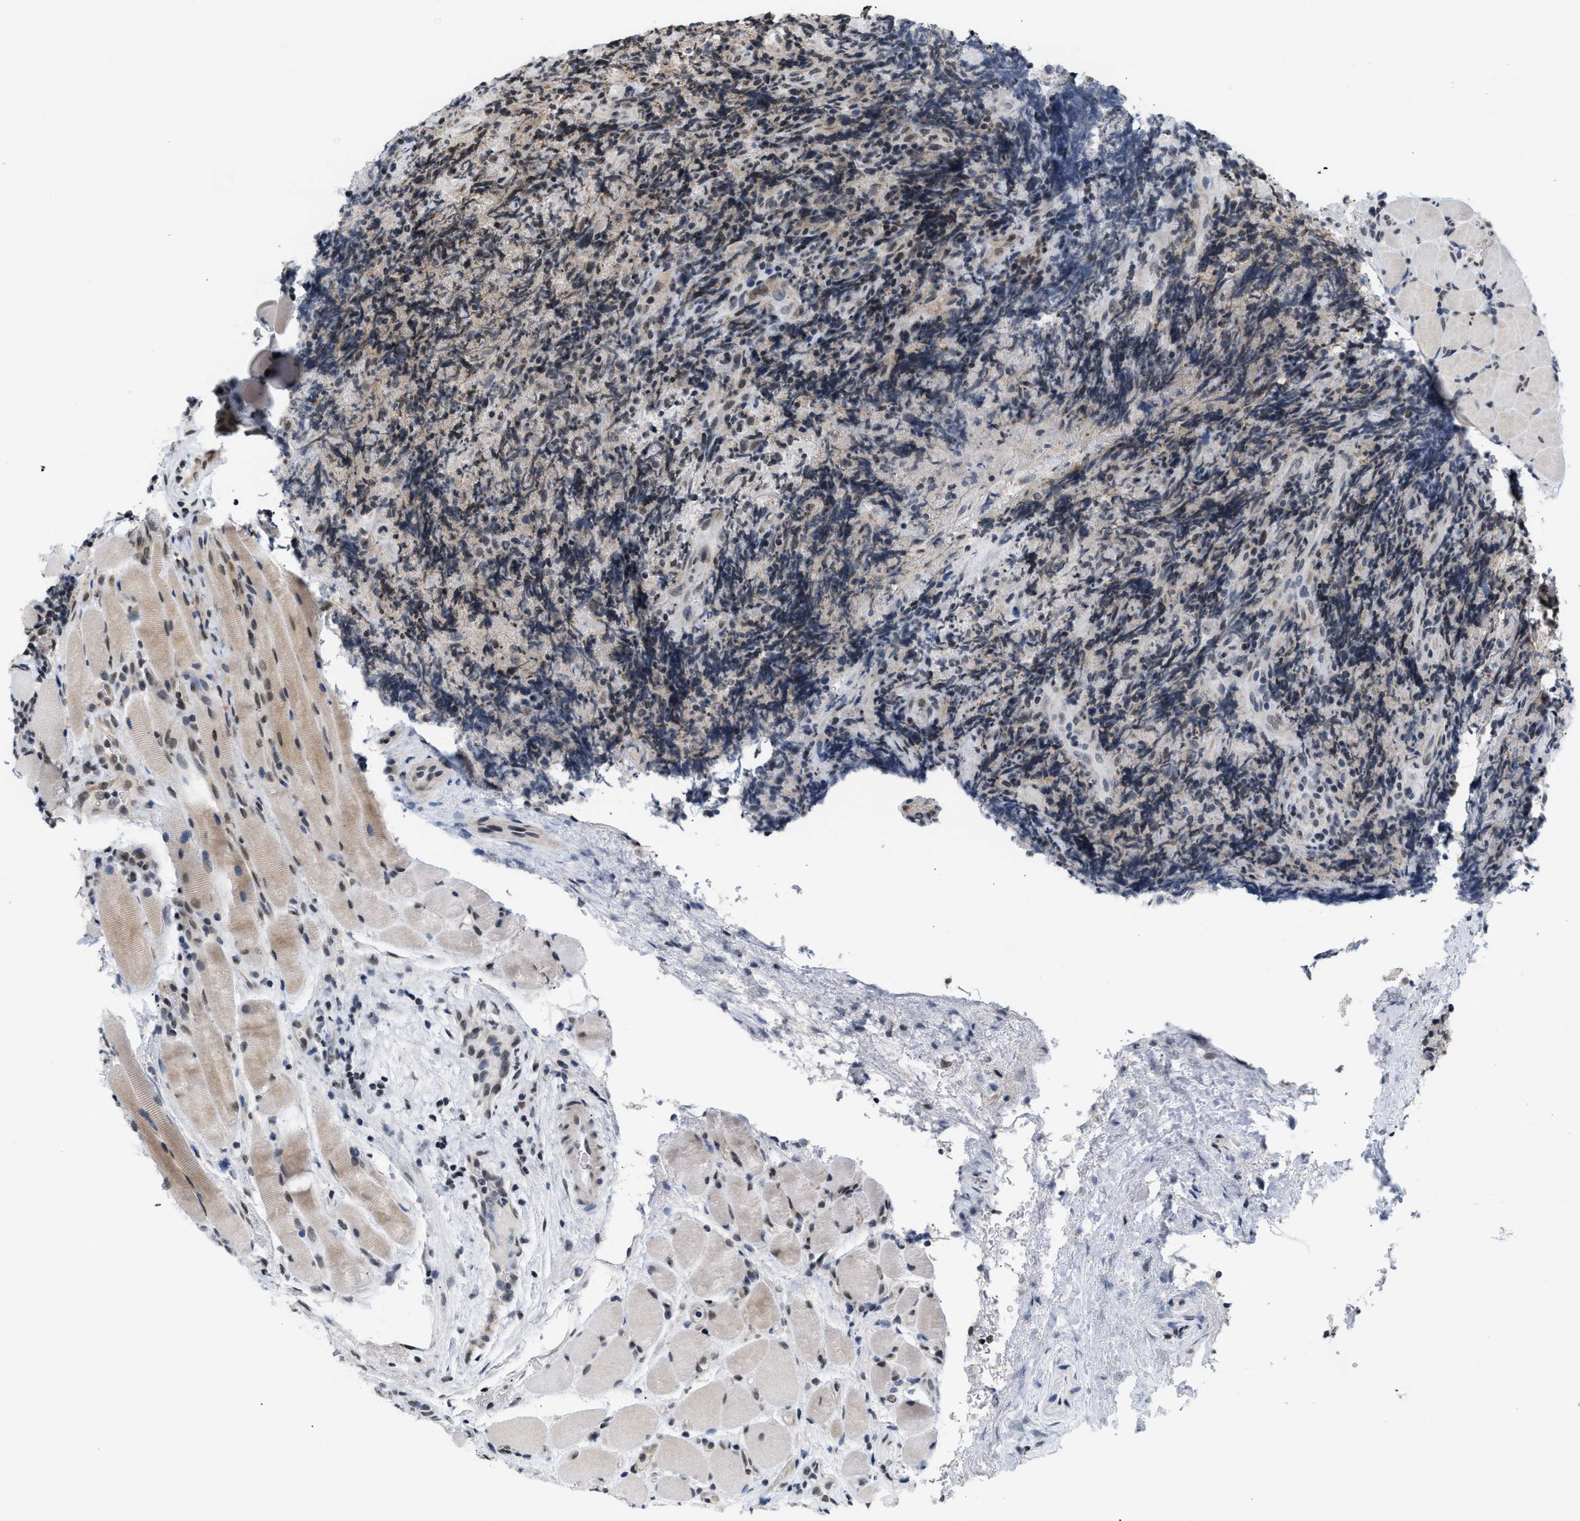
{"staining": {"intensity": "negative", "quantity": "none", "location": "none"}, "tissue": "lymphoma", "cell_type": "Tumor cells", "image_type": "cancer", "snomed": [{"axis": "morphology", "description": "Malignant lymphoma, non-Hodgkin's type, High grade"}, {"axis": "topography", "description": "Tonsil"}], "caption": "A micrograph of malignant lymphoma, non-Hodgkin's type (high-grade) stained for a protein demonstrates no brown staining in tumor cells.", "gene": "RAF1", "patient": {"sex": "female", "age": 36}}